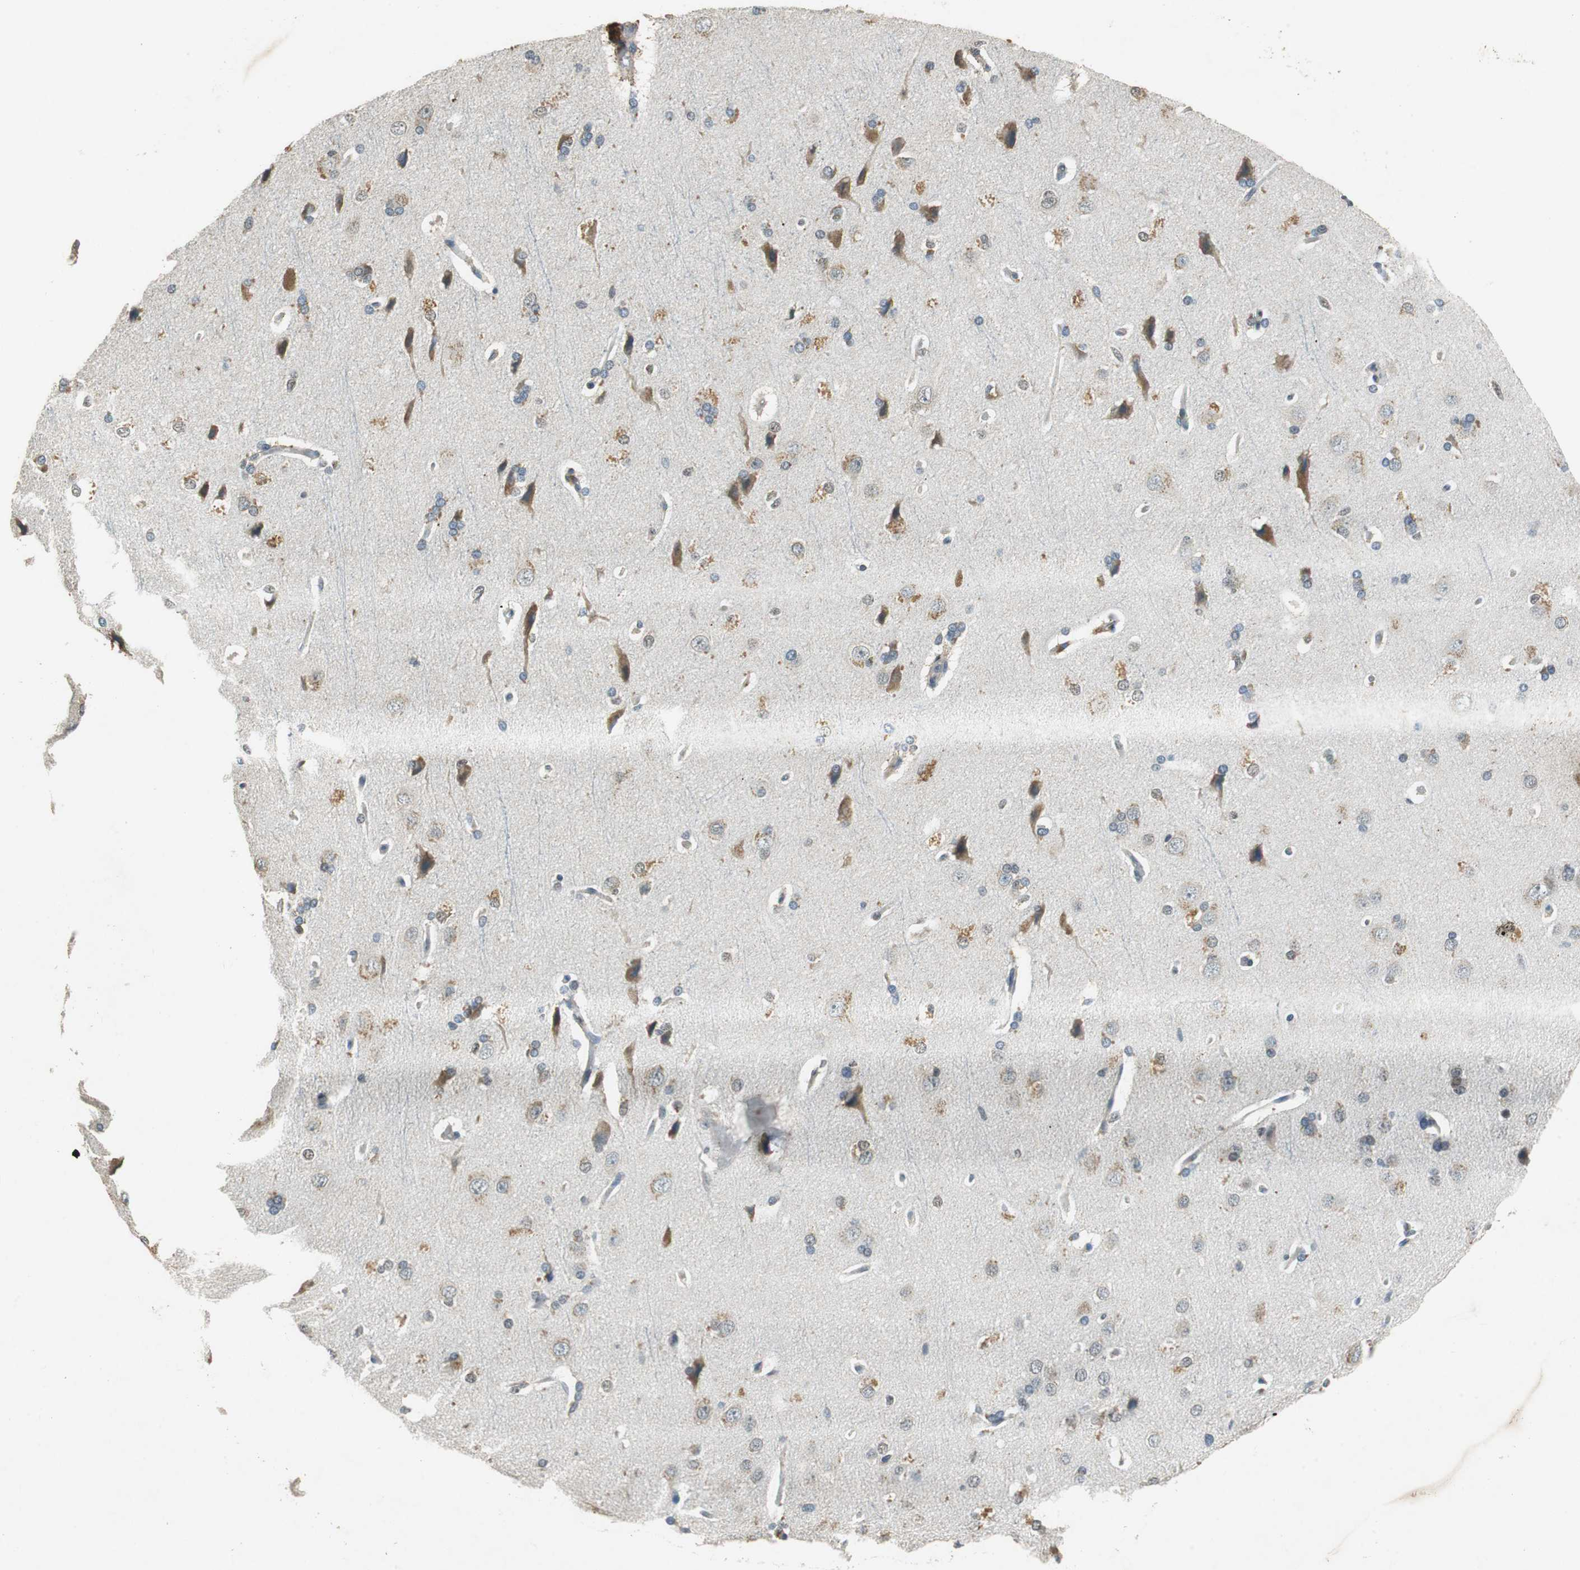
{"staining": {"intensity": "weak", "quantity": "25%-75%", "location": "cytoplasmic/membranous"}, "tissue": "cerebral cortex", "cell_type": "Endothelial cells", "image_type": "normal", "snomed": [{"axis": "morphology", "description": "Normal tissue, NOS"}, {"axis": "topography", "description": "Cerebral cortex"}], "caption": "High-power microscopy captured an immunohistochemistry (IHC) photomicrograph of benign cerebral cortex, revealing weak cytoplasmic/membranous staining in about 25%-75% of endothelial cells.", "gene": "ALDH4A1", "patient": {"sex": "male", "age": 62}}